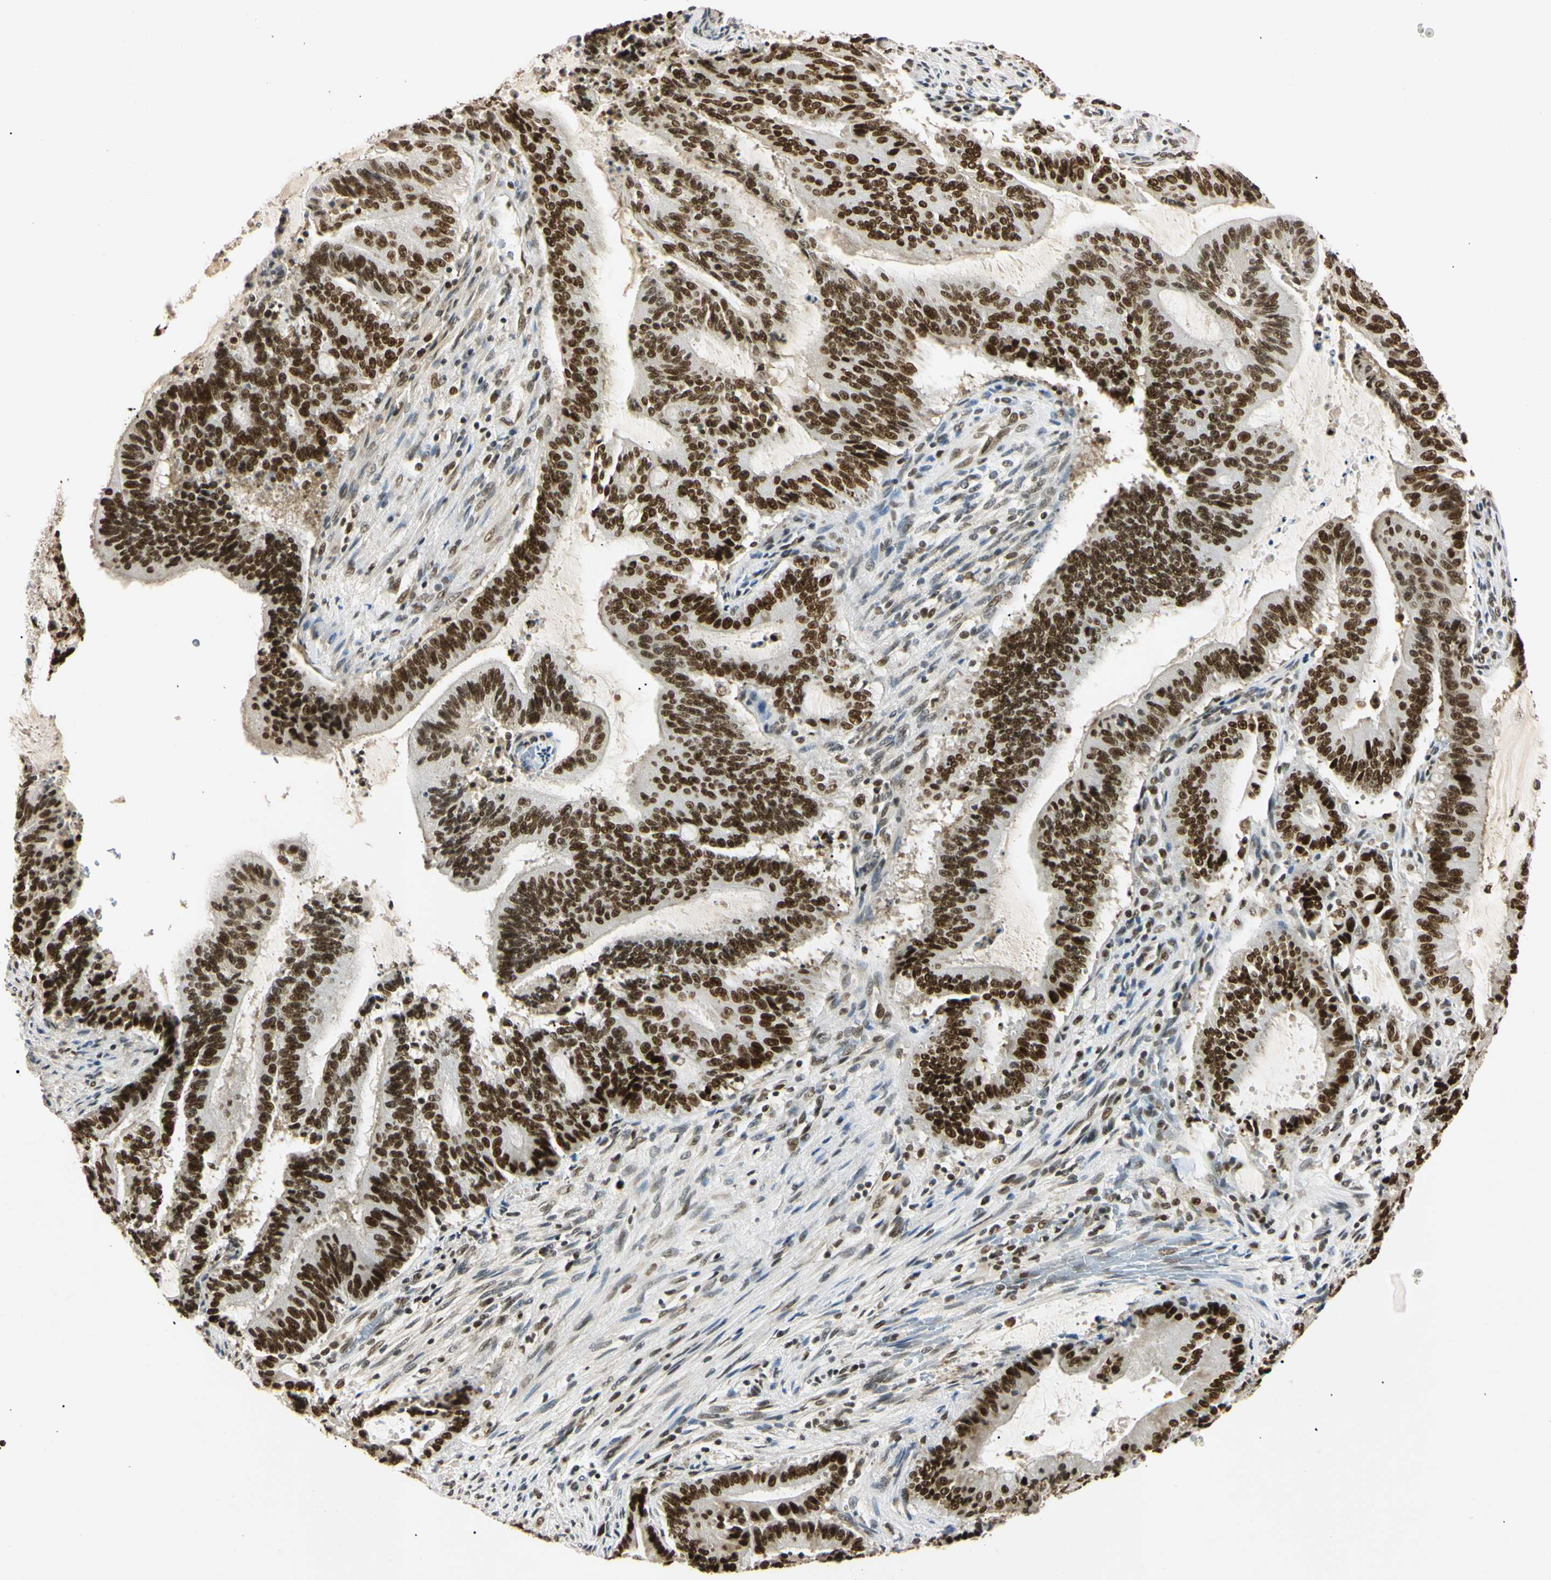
{"staining": {"intensity": "strong", "quantity": ">75%", "location": "nuclear"}, "tissue": "liver cancer", "cell_type": "Tumor cells", "image_type": "cancer", "snomed": [{"axis": "morphology", "description": "Cholangiocarcinoma"}, {"axis": "topography", "description": "Liver"}], "caption": "Immunohistochemistry (IHC) image of cholangiocarcinoma (liver) stained for a protein (brown), which demonstrates high levels of strong nuclear staining in approximately >75% of tumor cells.", "gene": "SMARCA5", "patient": {"sex": "female", "age": 73}}